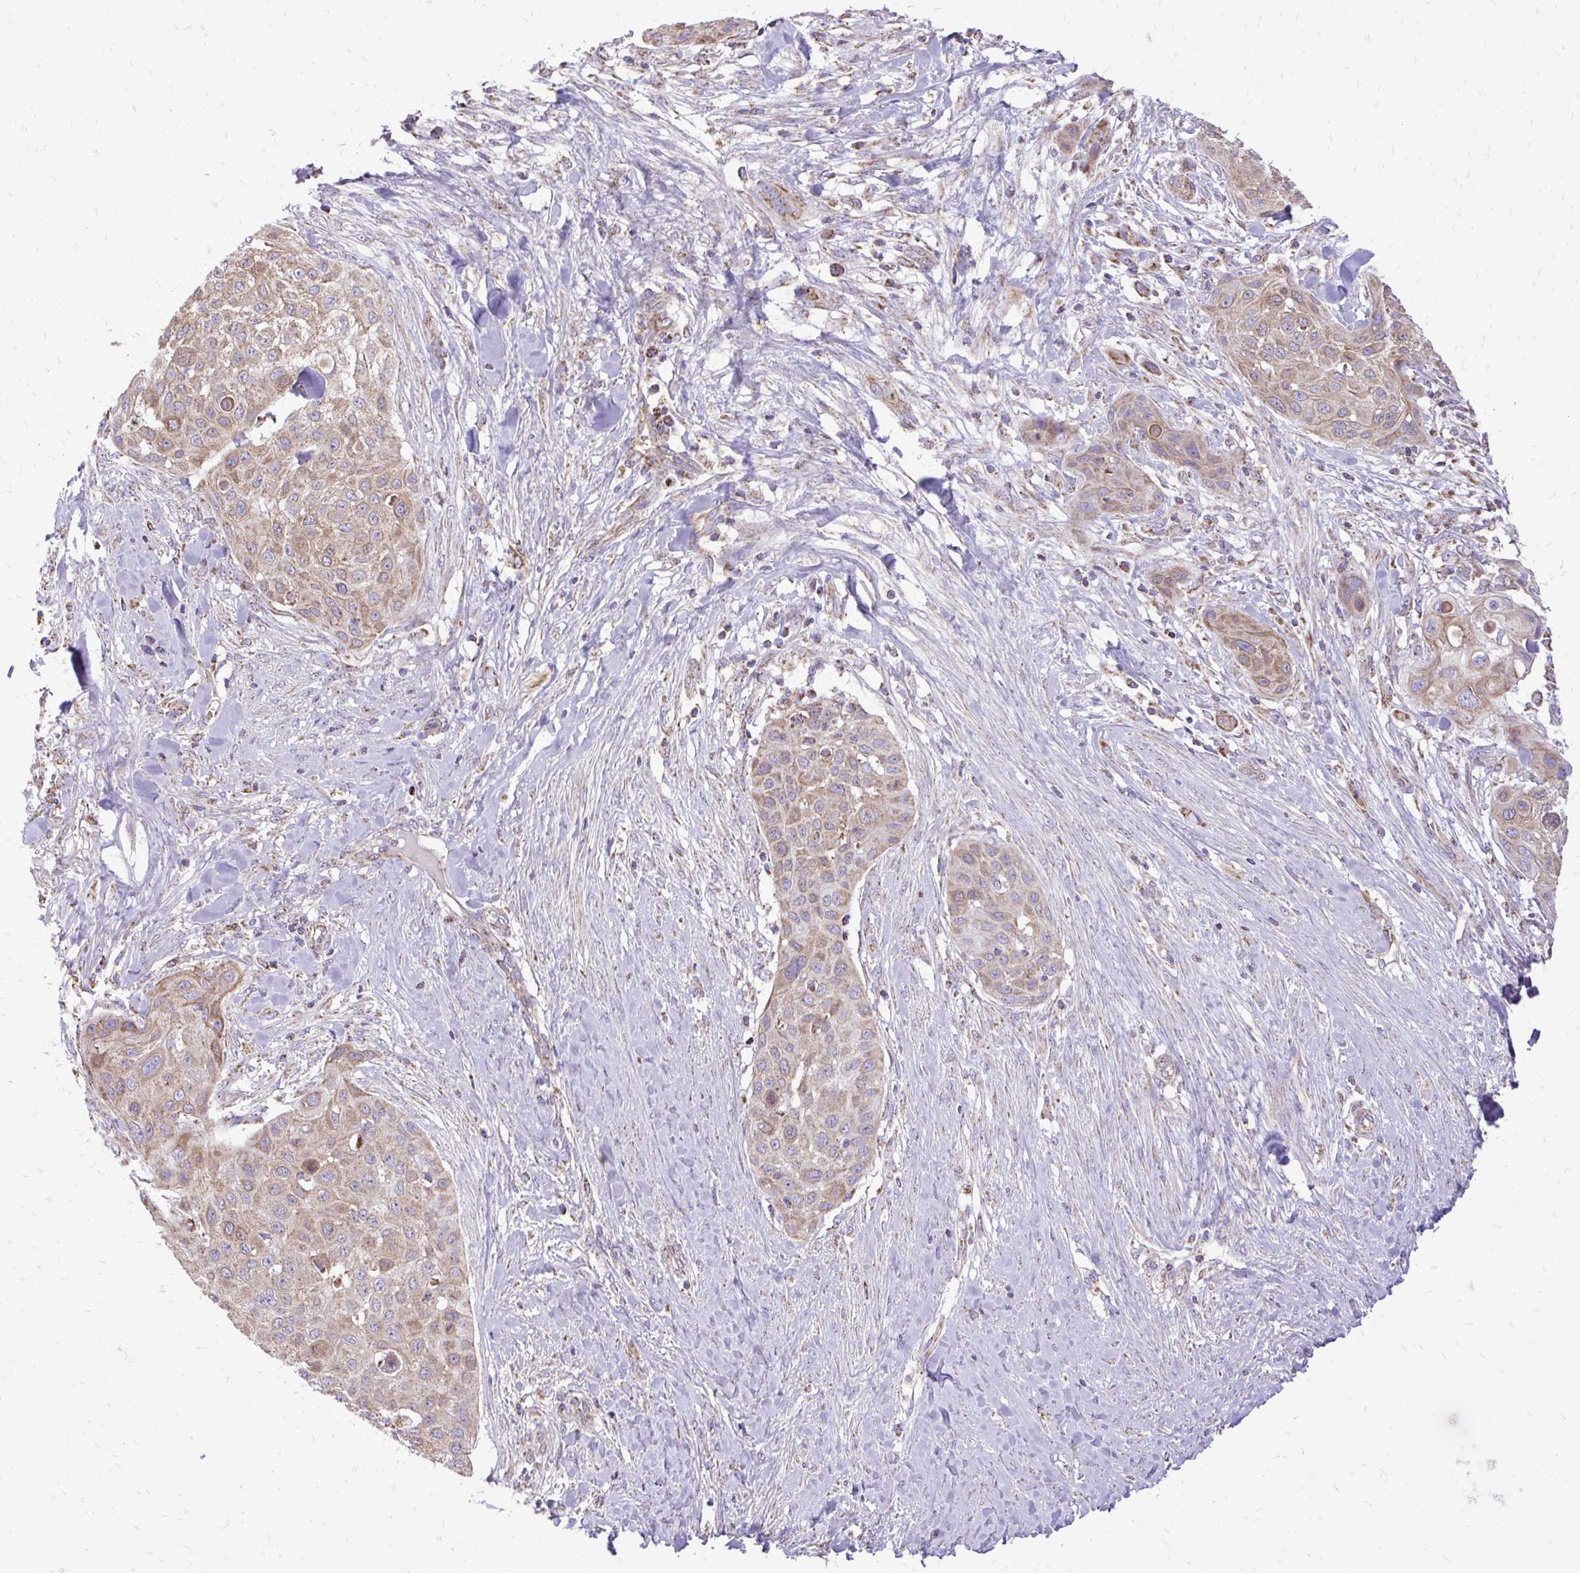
{"staining": {"intensity": "weak", "quantity": ">75%", "location": "cytoplasmic/membranous"}, "tissue": "skin cancer", "cell_type": "Tumor cells", "image_type": "cancer", "snomed": [{"axis": "morphology", "description": "Squamous cell carcinoma, NOS"}, {"axis": "topography", "description": "Skin"}], "caption": "Protein positivity by immunohistochemistry exhibits weak cytoplasmic/membranous staining in approximately >75% of tumor cells in squamous cell carcinoma (skin). The staining was performed using DAB (3,3'-diaminobenzidine) to visualize the protein expression in brown, while the nuclei were stained in blue with hematoxylin (Magnification: 20x).", "gene": "UBE2C", "patient": {"sex": "female", "age": 87}}